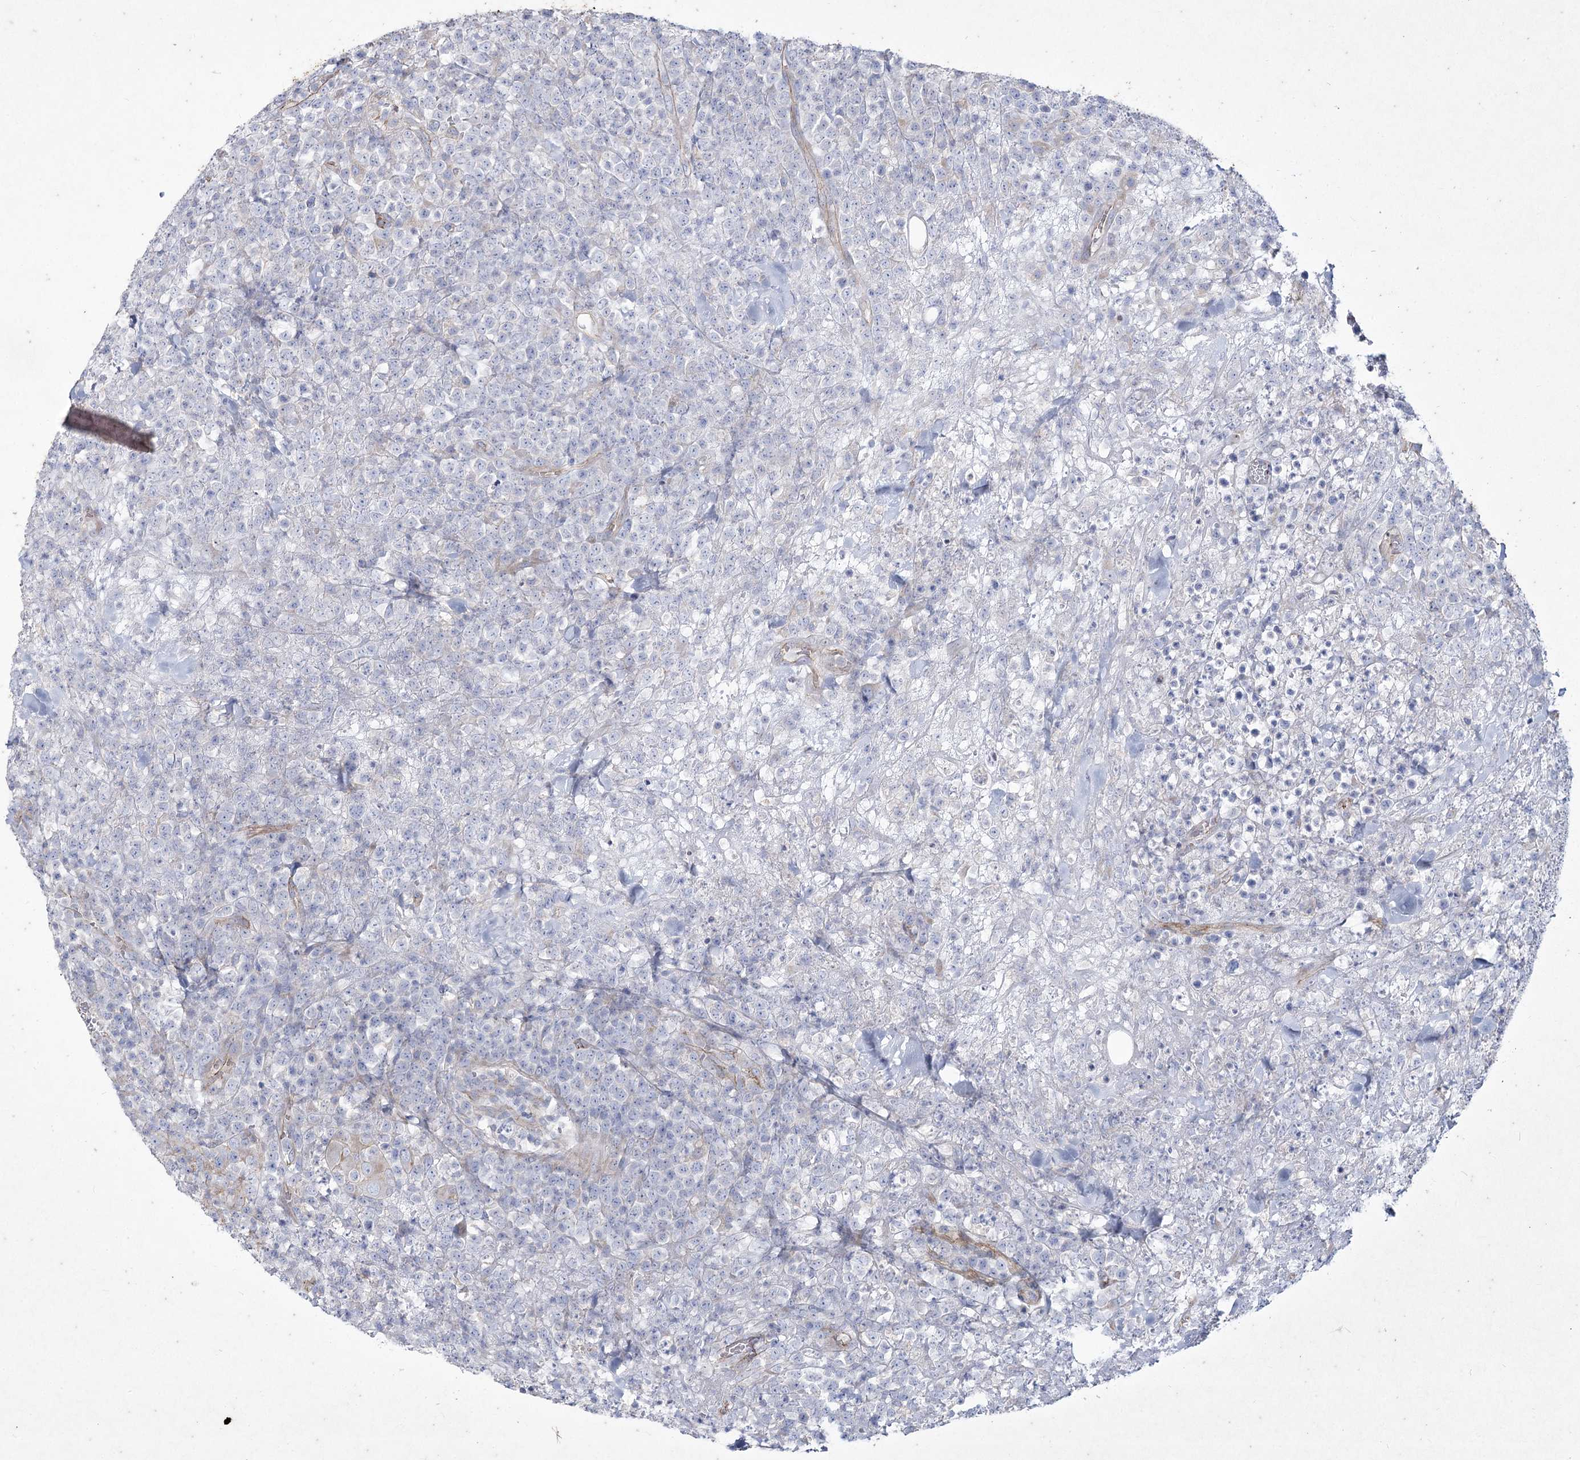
{"staining": {"intensity": "negative", "quantity": "none", "location": "none"}, "tissue": "lymphoma", "cell_type": "Tumor cells", "image_type": "cancer", "snomed": [{"axis": "morphology", "description": "Malignant lymphoma, non-Hodgkin's type, High grade"}, {"axis": "topography", "description": "Colon"}], "caption": "Tumor cells show no significant expression in lymphoma. The staining was performed using DAB to visualize the protein expression in brown, while the nuclei were stained in blue with hematoxylin (Magnification: 20x).", "gene": "LDLRAD3", "patient": {"sex": "female", "age": 53}}